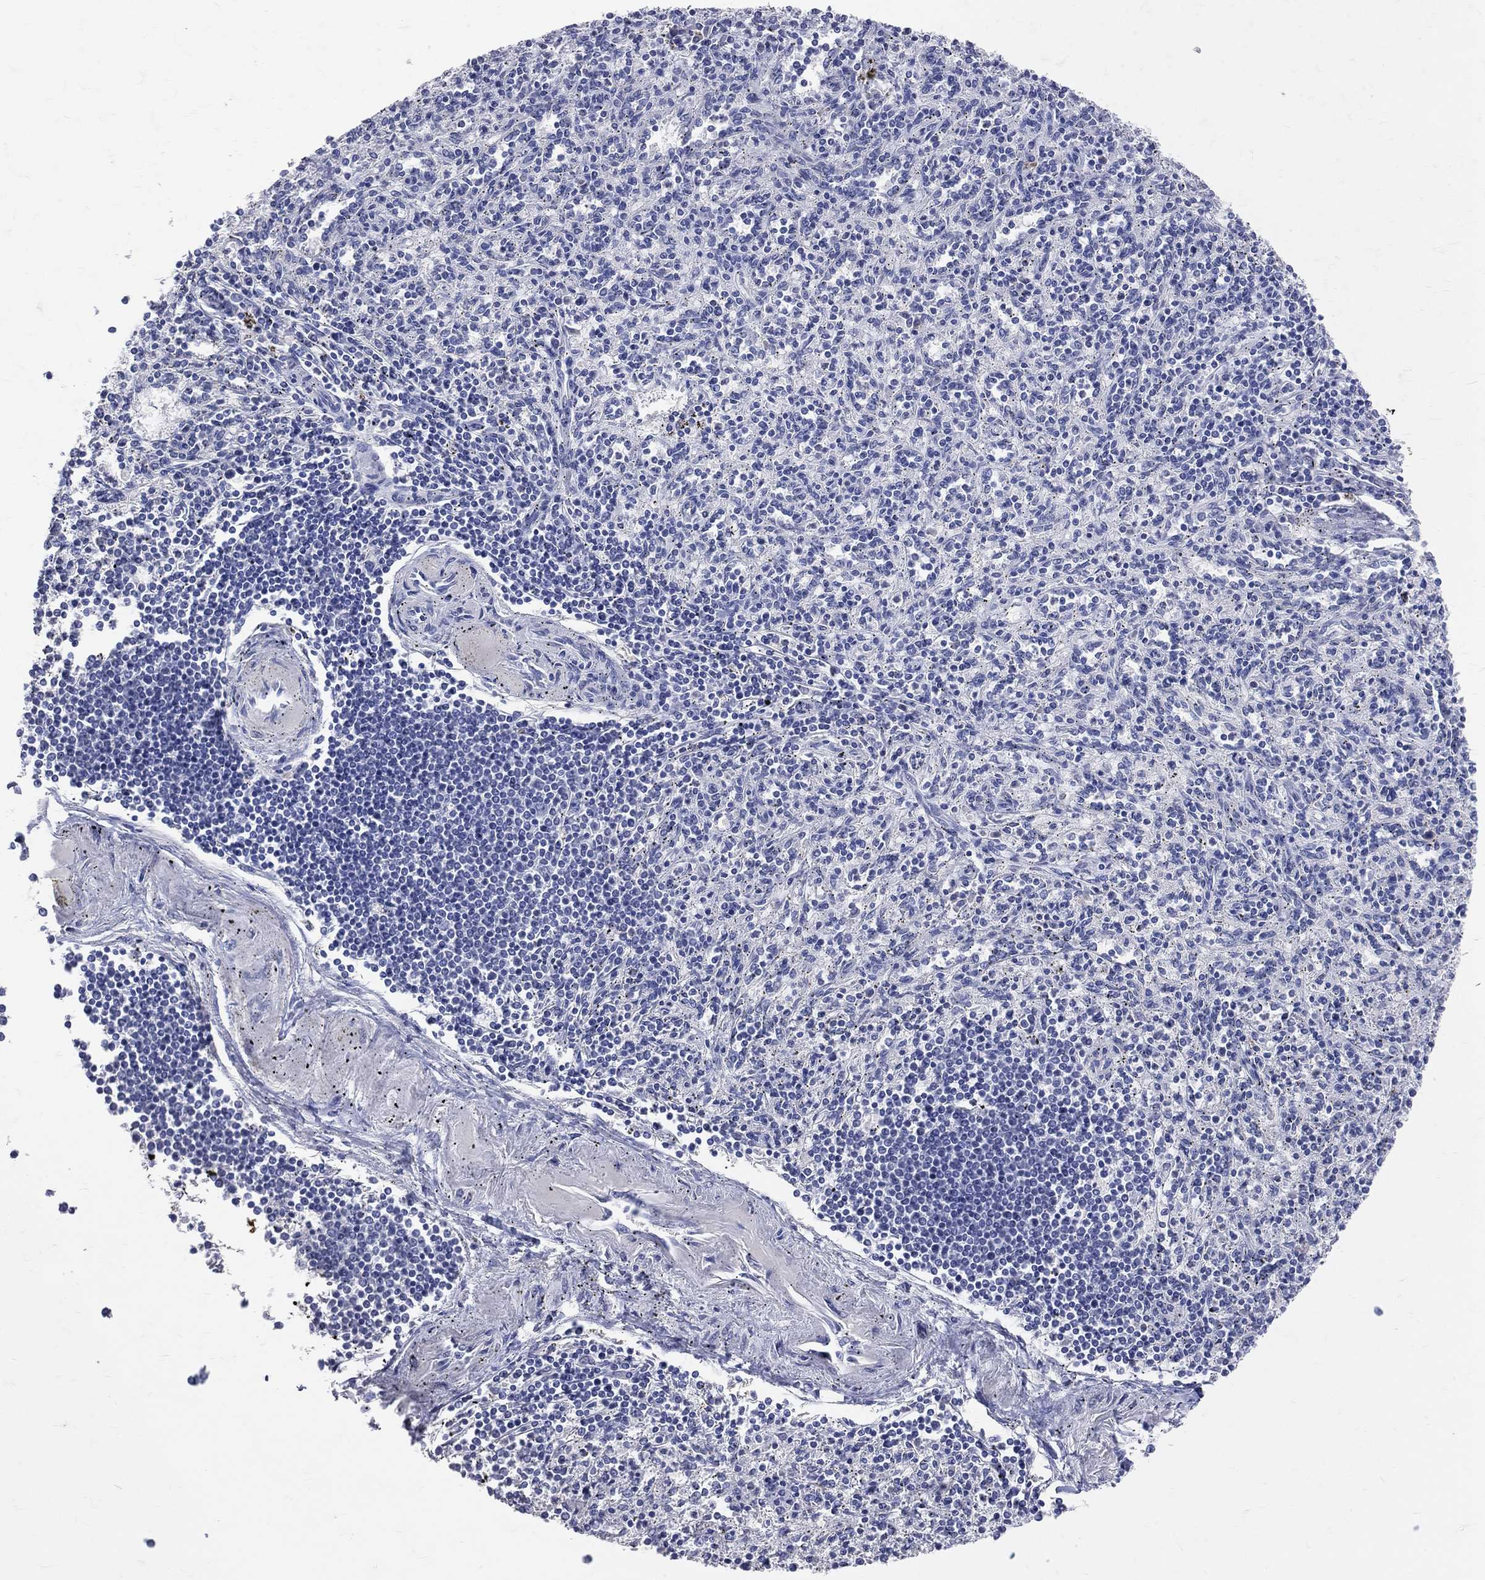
{"staining": {"intensity": "moderate", "quantity": "<25%", "location": "cytoplasmic/membranous"}, "tissue": "spleen", "cell_type": "Cells in red pulp", "image_type": "normal", "snomed": [{"axis": "morphology", "description": "Normal tissue, NOS"}, {"axis": "topography", "description": "Spleen"}], "caption": "Immunohistochemical staining of normal spleen shows moderate cytoplasmic/membranous protein positivity in approximately <25% of cells in red pulp. The protein is shown in brown color, while the nuclei are stained blue.", "gene": "LAT", "patient": {"sex": "male", "age": 69}}